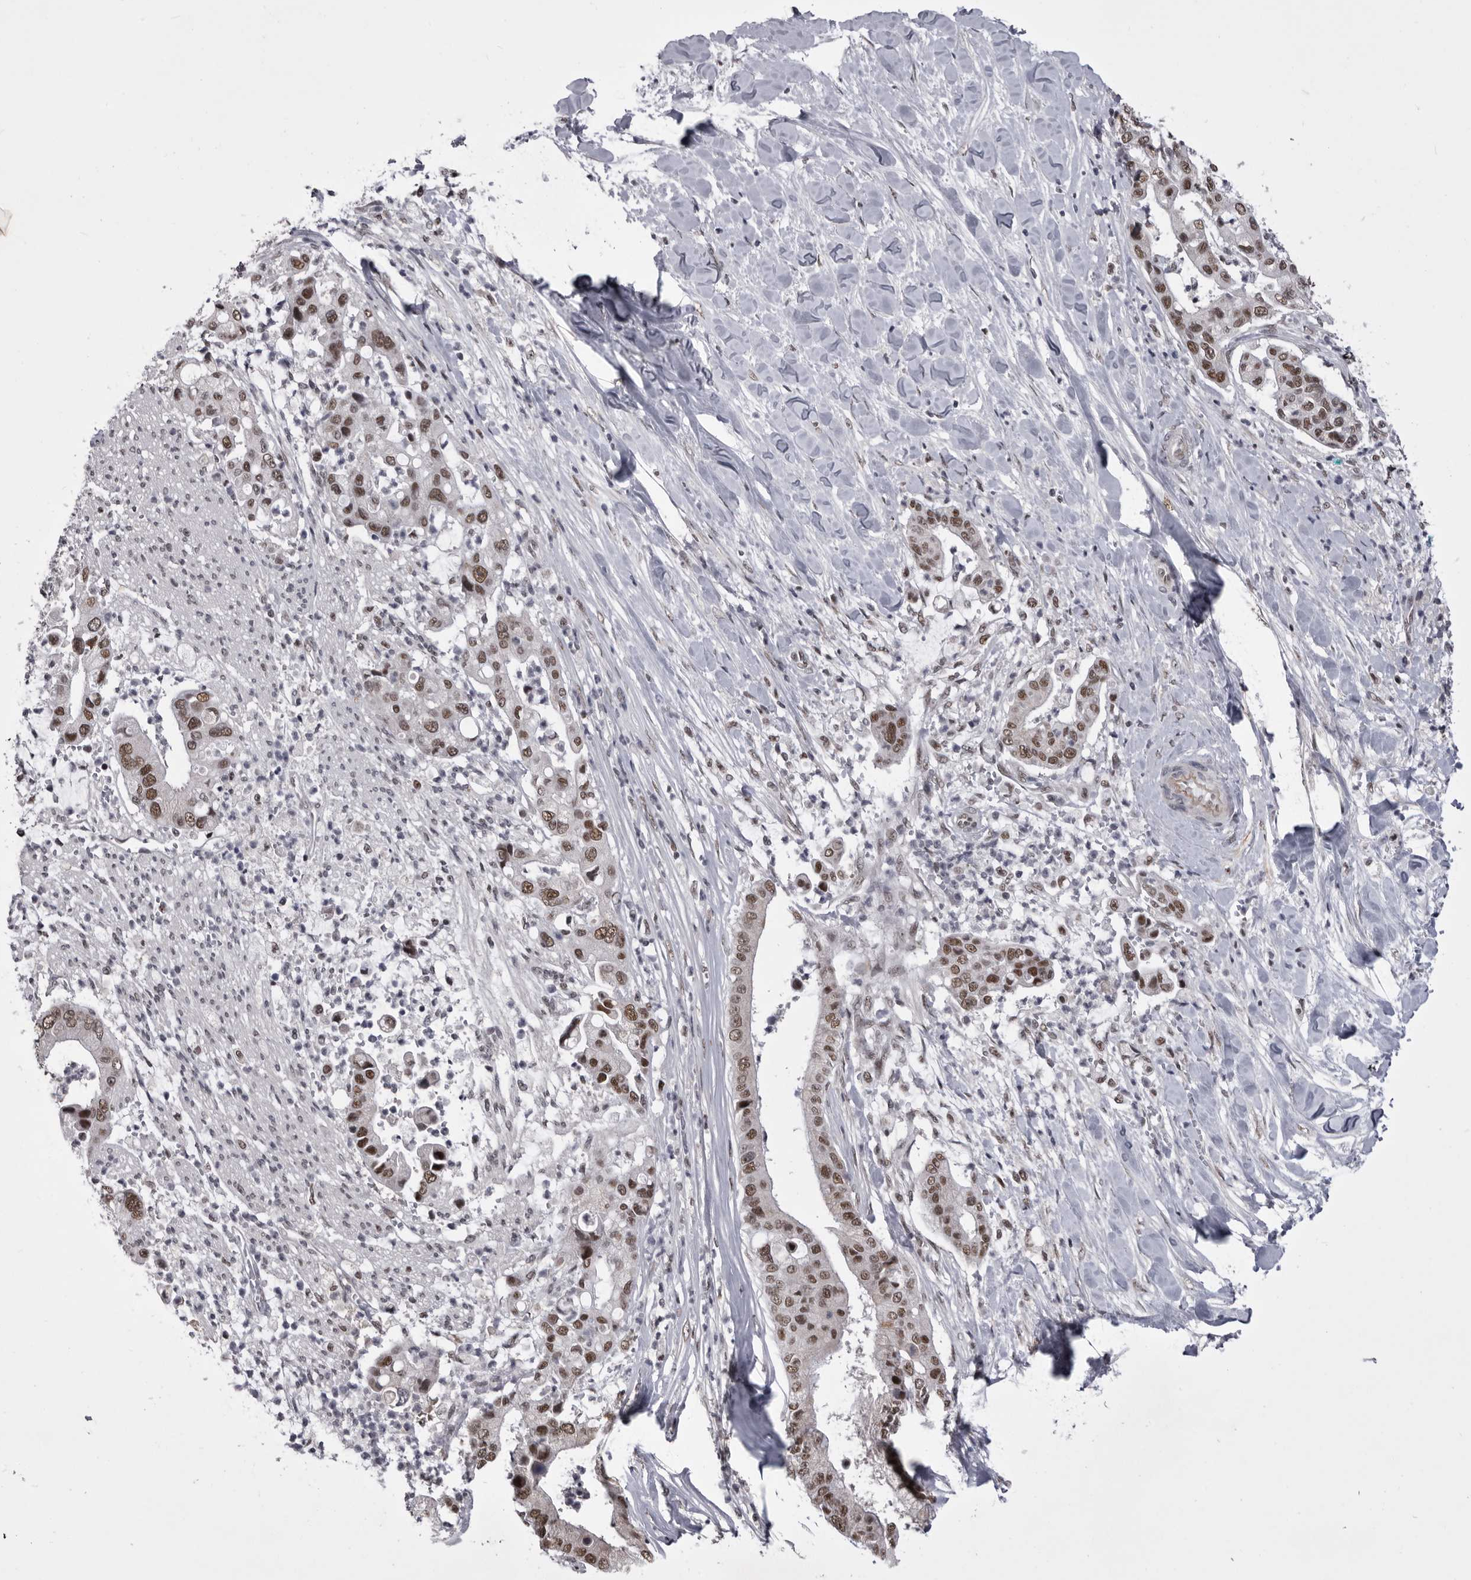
{"staining": {"intensity": "moderate", "quantity": ">75%", "location": "nuclear"}, "tissue": "liver cancer", "cell_type": "Tumor cells", "image_type": "cancer", "snomed": [{"axis": "morphology", "description": "Cholangiocarcinoma"}, {"axis": "topography", "description": "Liver"}], "caption": "This histopathology image displays liver cancer stained with IHC to label a protein in brown. The nuclear of tumor cells show moderate positivity for the protein. Nuclei are counter-stained blue.", "gene": "PRPF3", "patient": {"sex": "female", "age": 54}}